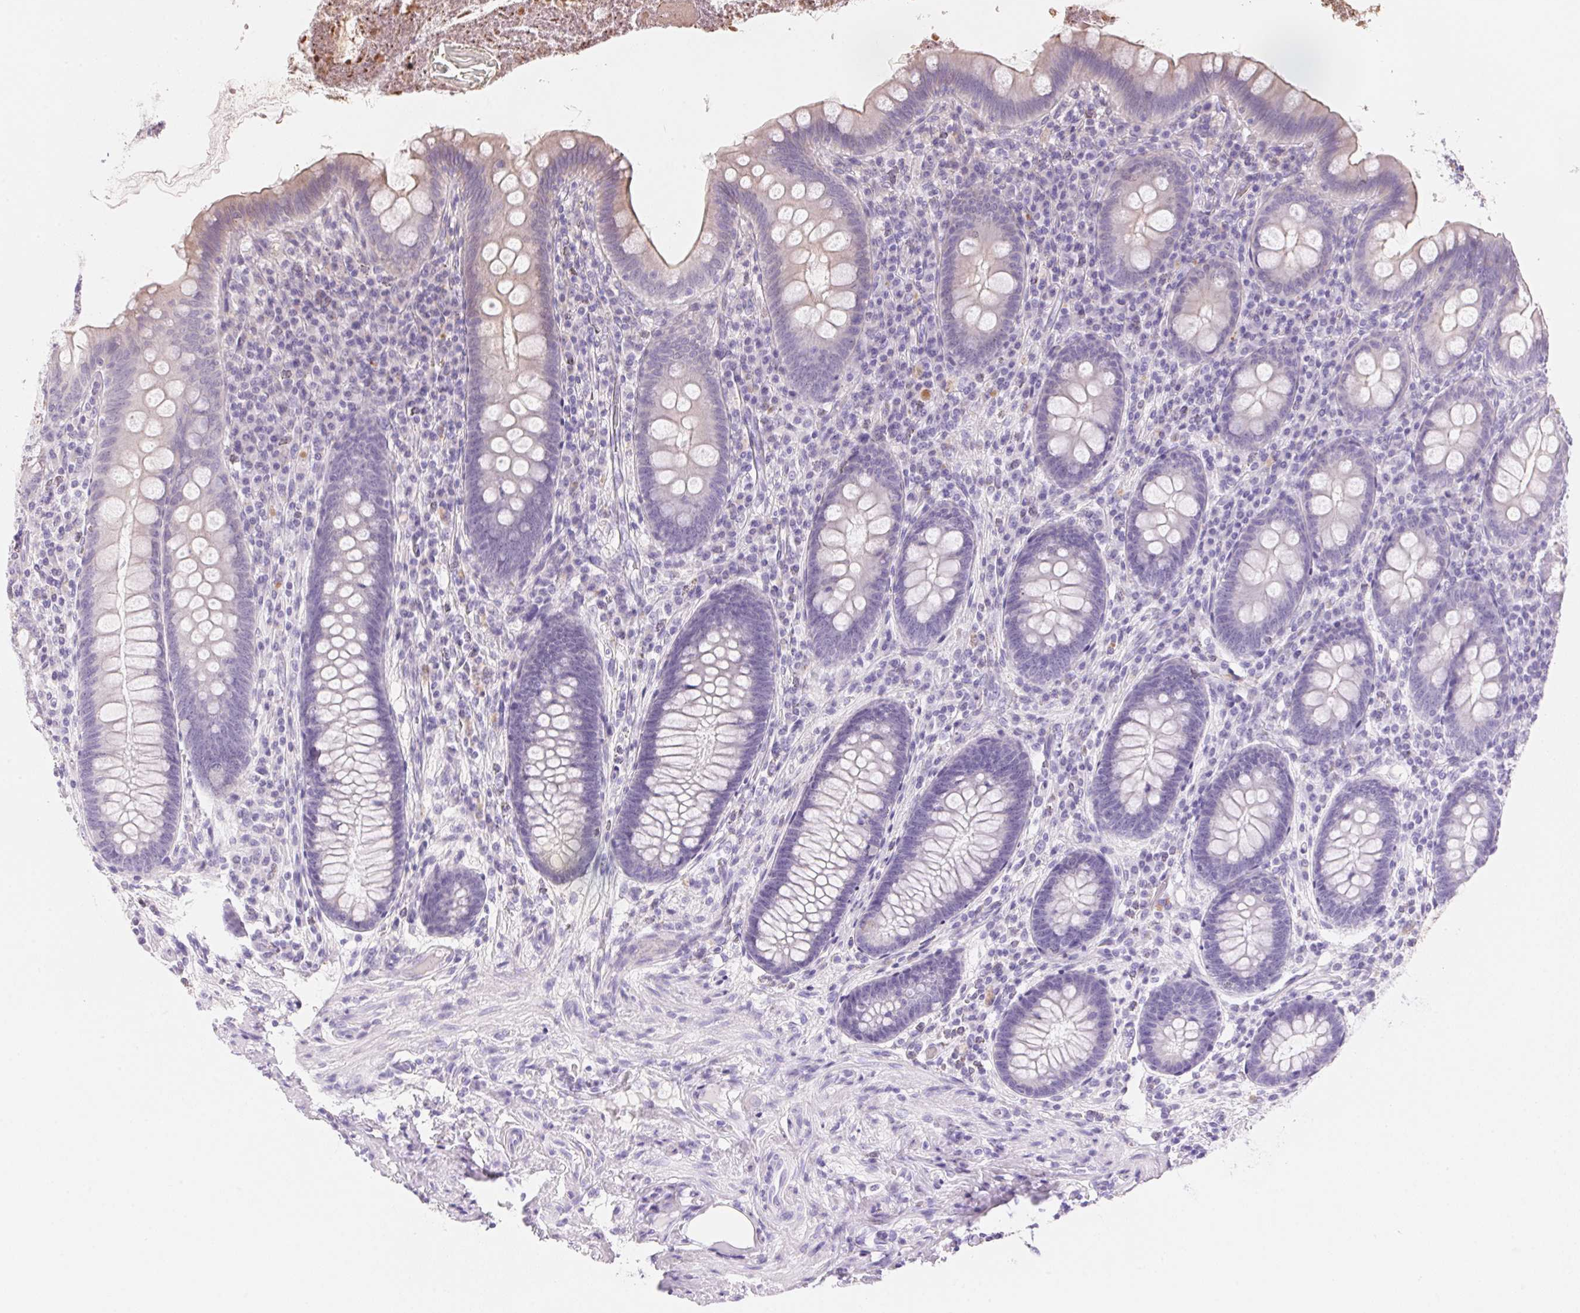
{"staining": {"intensity": "weak", "quantity": "<25%", "location": "cytoplasmic/membranous"}, "tissue": "appendix", "cell_type": "Glandular cells", "image_type": "normal", "snomed": [{"axis": "morphology", "description": "Normal tissue, NOS"}, {"axis": "topography", "description": "Appendix"}], "caption": "Immunohistochemistry histopathology image of benign appendix: appendix stained with DAB demonstrates no significant protein expression in glandular cells. (DAB (3,3'-diaminobenzidine) immunohistochemistry (IHC) visualized using brightfield microscopy, high magnification).", "gene": "TEKT1", "patient": {"sex": "male", "age": 71}}